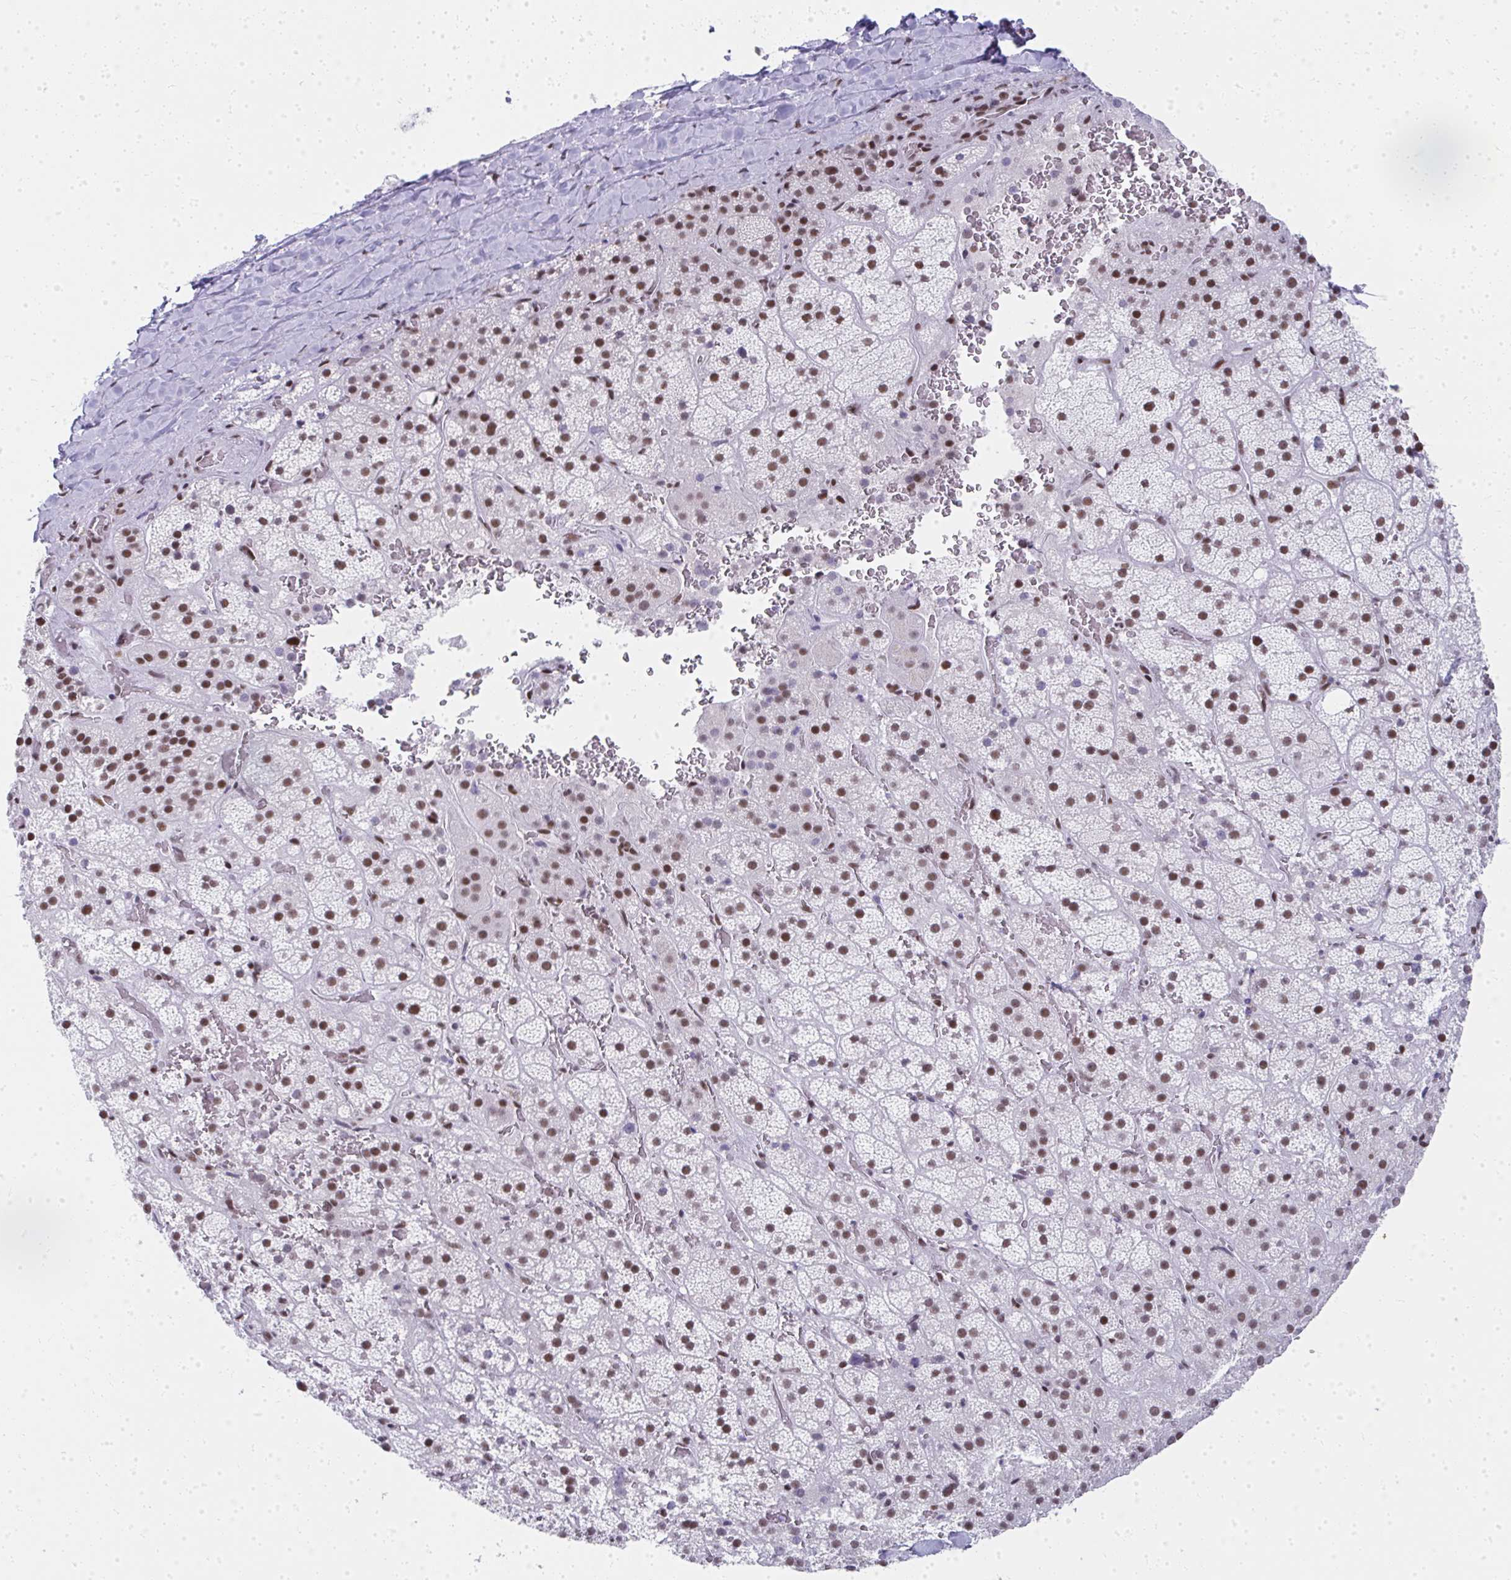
{"staining": {"intensity": "moderate", "quantity": ">75%", "location": "nuclear"}, "tissue": "adrenal gland", "cell_type": "Glandular cells", "image_type": "normal", "snomed": [{"axis": "morphology", "description": "Normal tissue, NOS"}, {"axis": "topography", "description": "Adrenal gland"}], "caption": "Protein staining of unremarkable adrenal gland exhibits moderate nuclear expression in approximately >75% of glandular cells.", "gene": "CREBBP", "patient": {"sex": "male", "age": 57}}